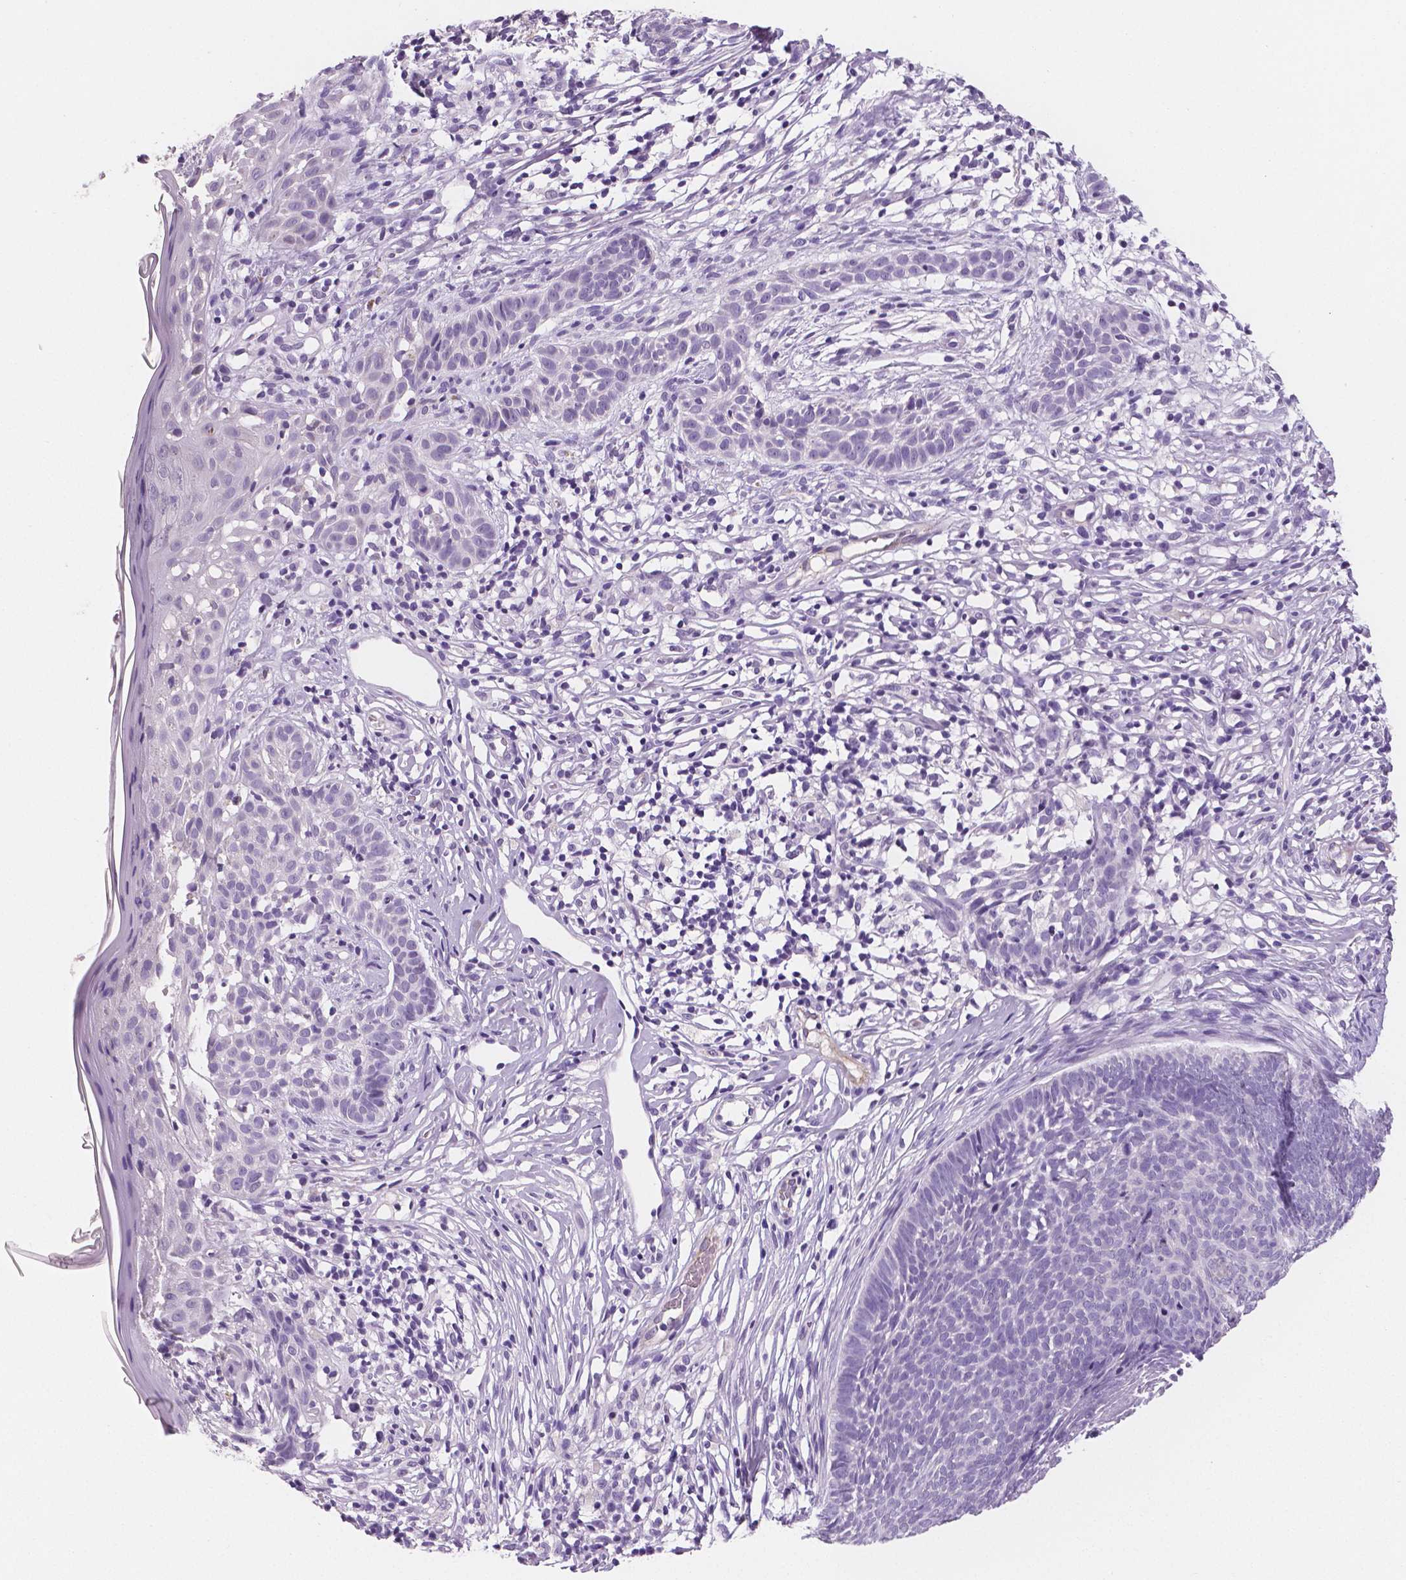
{"staining": {"intensity": "negative", "quantity": "none", "location": "none"}, "tissue": "skin cancer", "cell_type": "Tumor cells", "image_type": "cancer", "snomed": [{"axis": "morphology", "description": "Basal cell carcinoma"}, {"axis": "topography", "description": "Skin"}], "caption": "Skin cancer (basal cell carcinoma) was stained to show a protein in brown. There is no significant positivity in tumor cells.", "gene": "TSPAN7", "patient": {"sex": "male", "age": 85}}